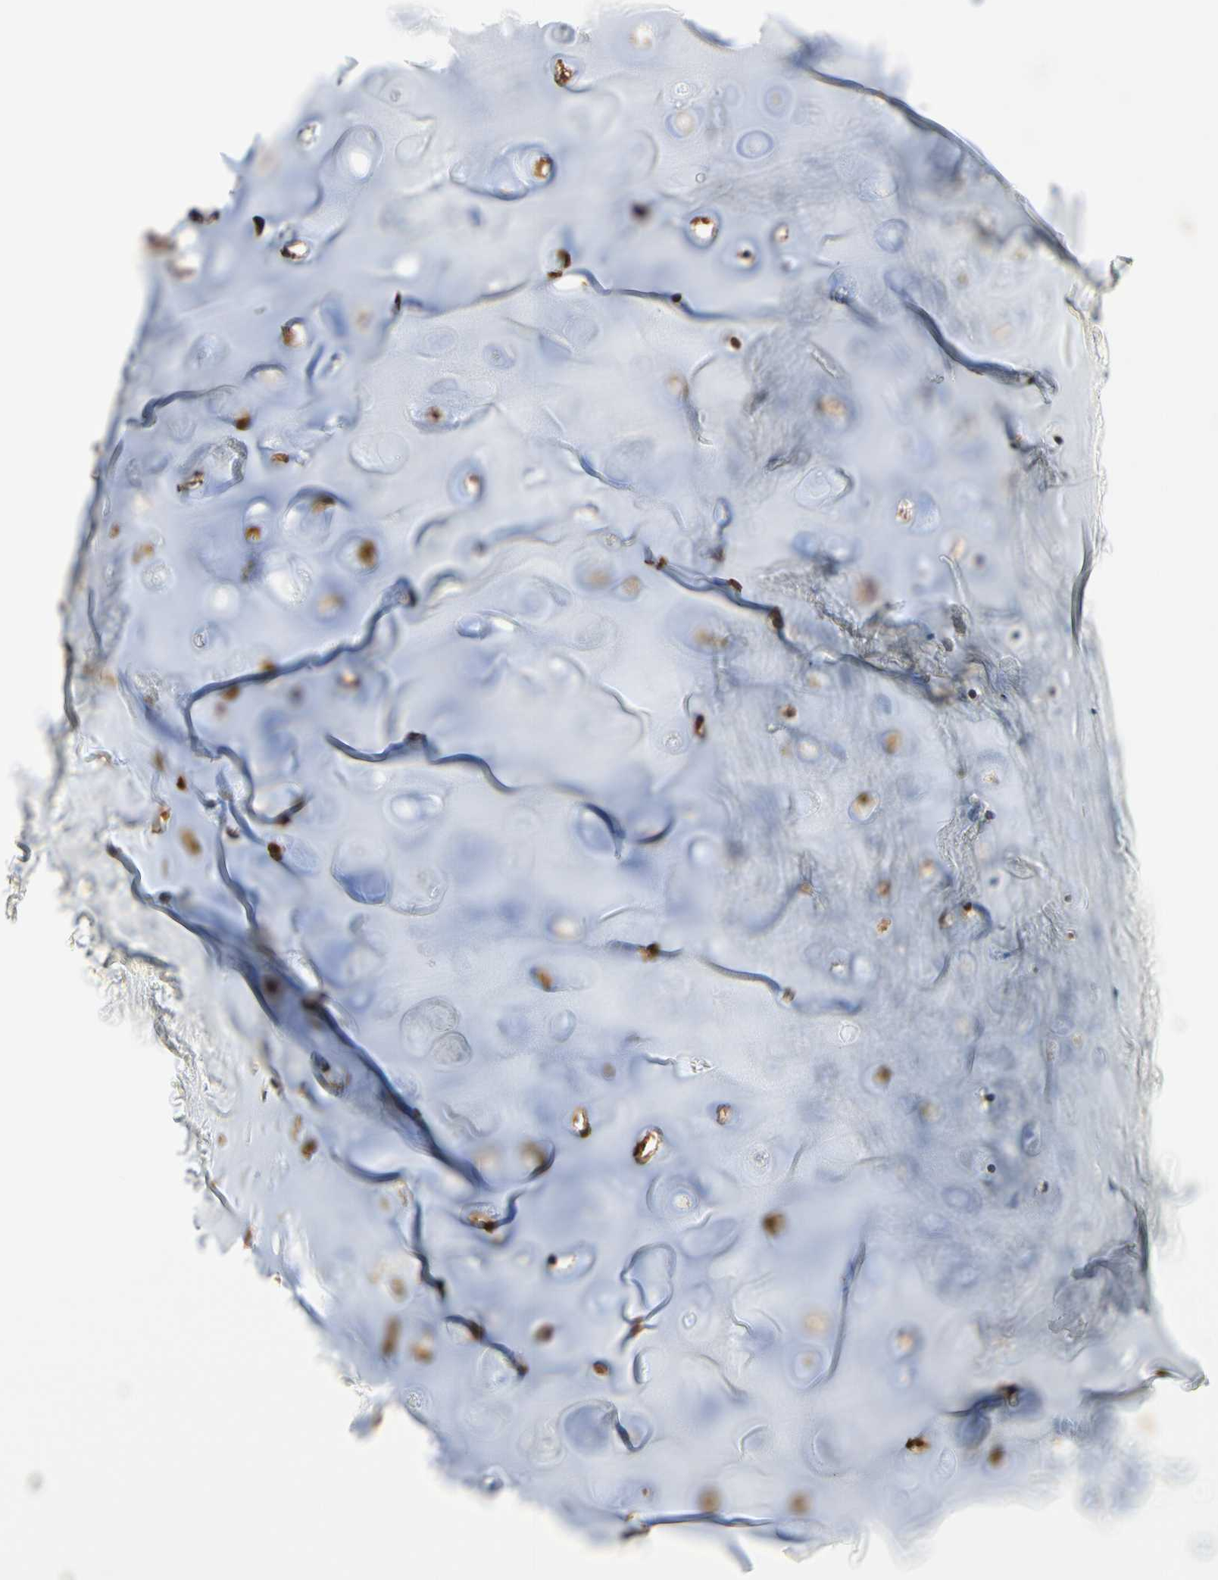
{"staining": {"intensity": "moderate", "quantity": ">75%", "location": "nuclear"}, "tissue": "soft tissue", "cell_type": "Chondrocytes", "image_type": "normal", "snomed": [{"axis": "morphology", "description": "Normal tissue, NOS"}, {"axis": "topography", "description": "Bronchus"}], "caption": "Soft tissue was stained to show a protein in brown. There is medium levels of moderate nuclear expression in approximately >75% of chondrocytes. (DAB (3,3'-diaminobenzidine) IHC, brown staining for protein, blue staining for nuclei).", "gene": "PEBP1", "patient": {"sex": "female", "age": 73}}